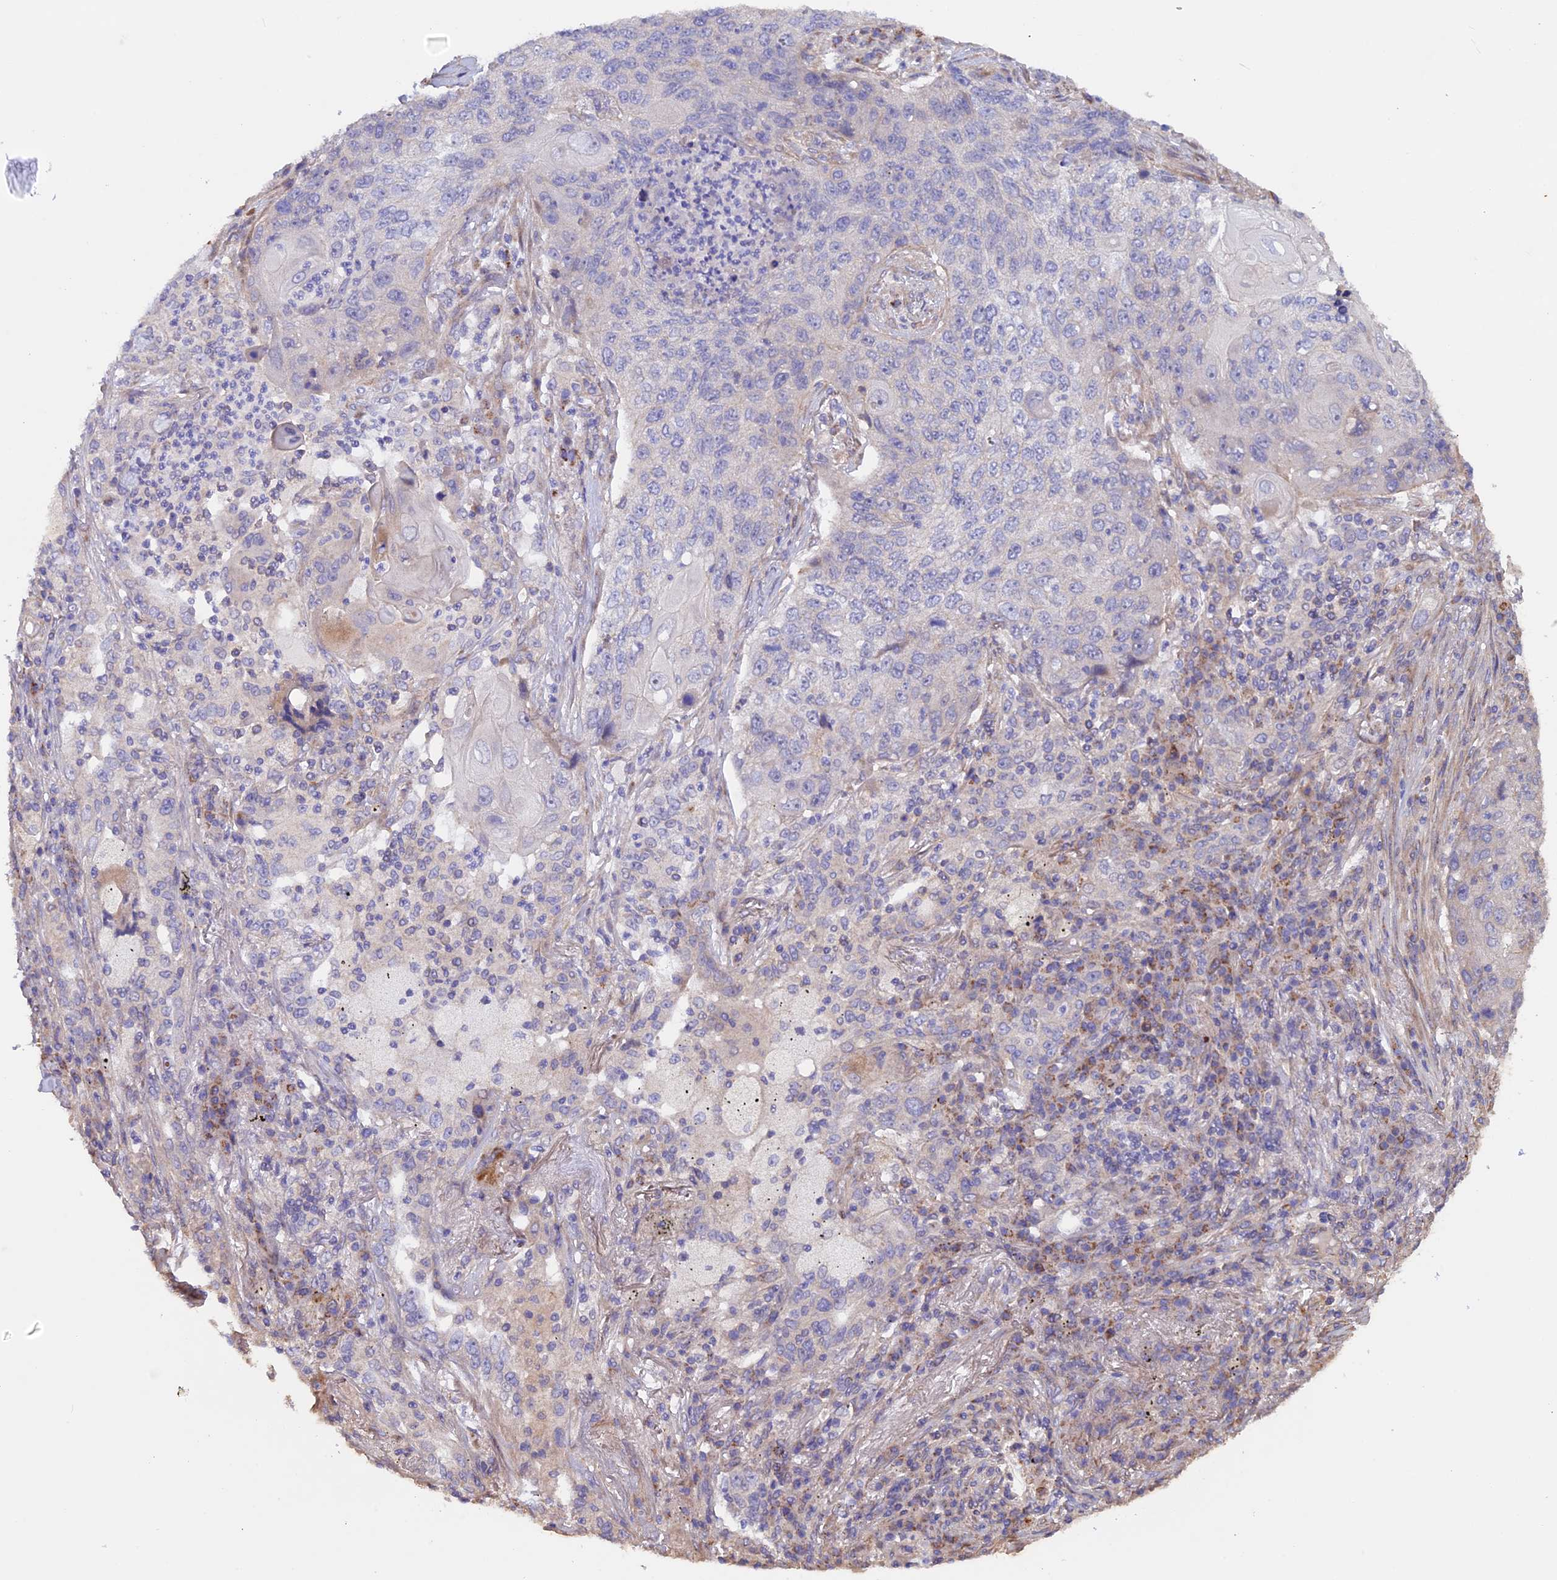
{"staining": {"intensity": "negative", "quantity": "none", "location": "none"}, "tissue": "lung cancer", "cell_type": "Tumor cells", "image_type": "cancer", "snomed": [{"axis": "morphology", "description": "Squamous cell carcinoma, NOS"}, {"axis": "topography", "description": "Lung"}], "caption": "DAB immunohistochemical staining of squamous cell carcinoma (lung) demonstrates no significant expression in tumor cells.", "gene": "HYCC1", "patient": {"sex": "female", "age": 63}}